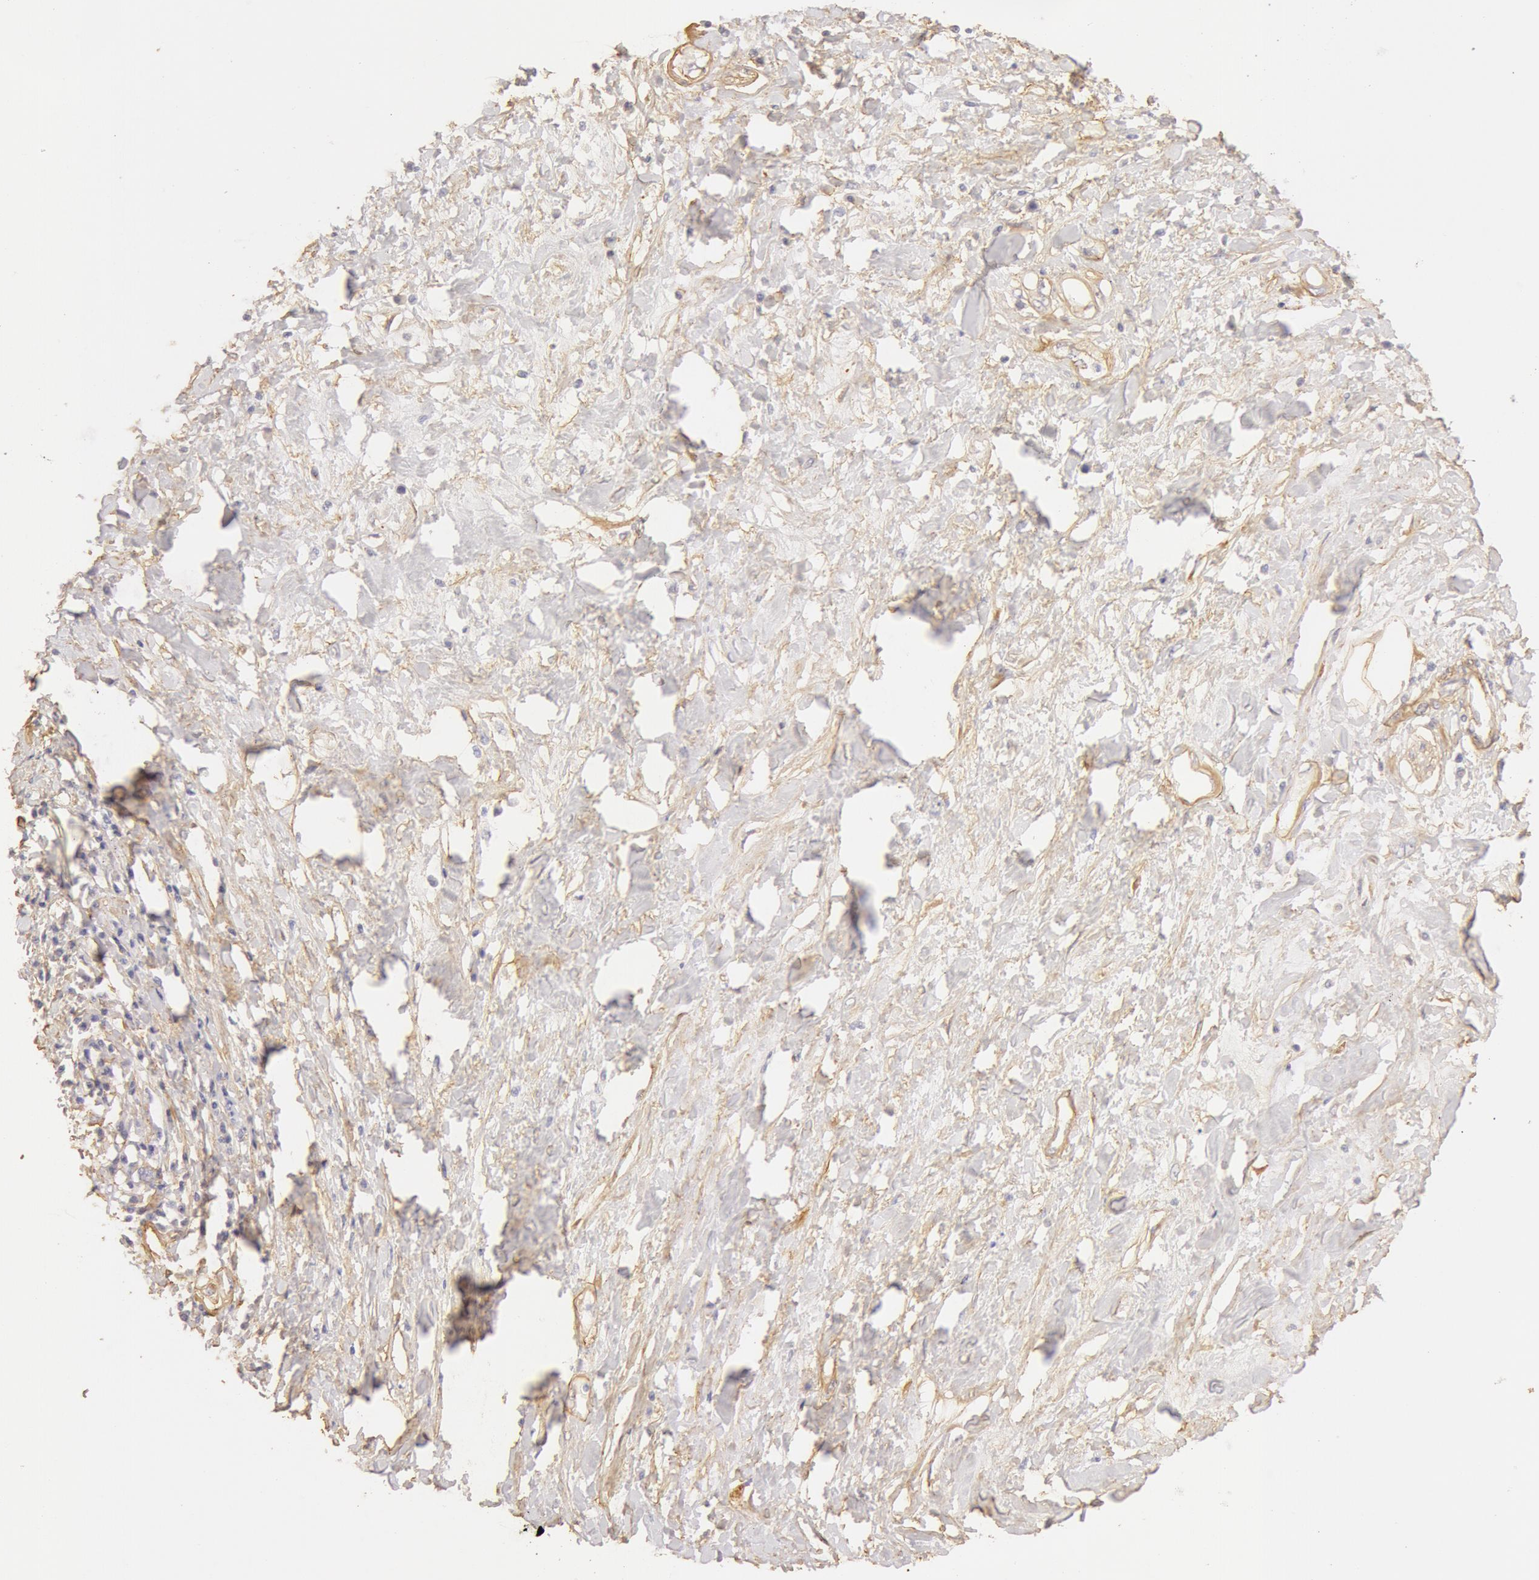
{"staining": {"intensity": "weak", "quantity": "25%-75%", "location": "cytoplasmic/membranous"}, "tissue": "cervical cancer", "cell_type": "Tumor cells", "image_type": "cancer", "snomed": [{"axis": "morphology", "description": "Squamous cell carcinoma, NOS"}, {"axis": "topography", "description": "Cervix"}], "caption": "Squamous cell carcinoma (cervical) stained with a protein marker shows weak staining in tumor cells.", "gene": "COL4A1", "patient": {"sex": "female", "age": 57}}